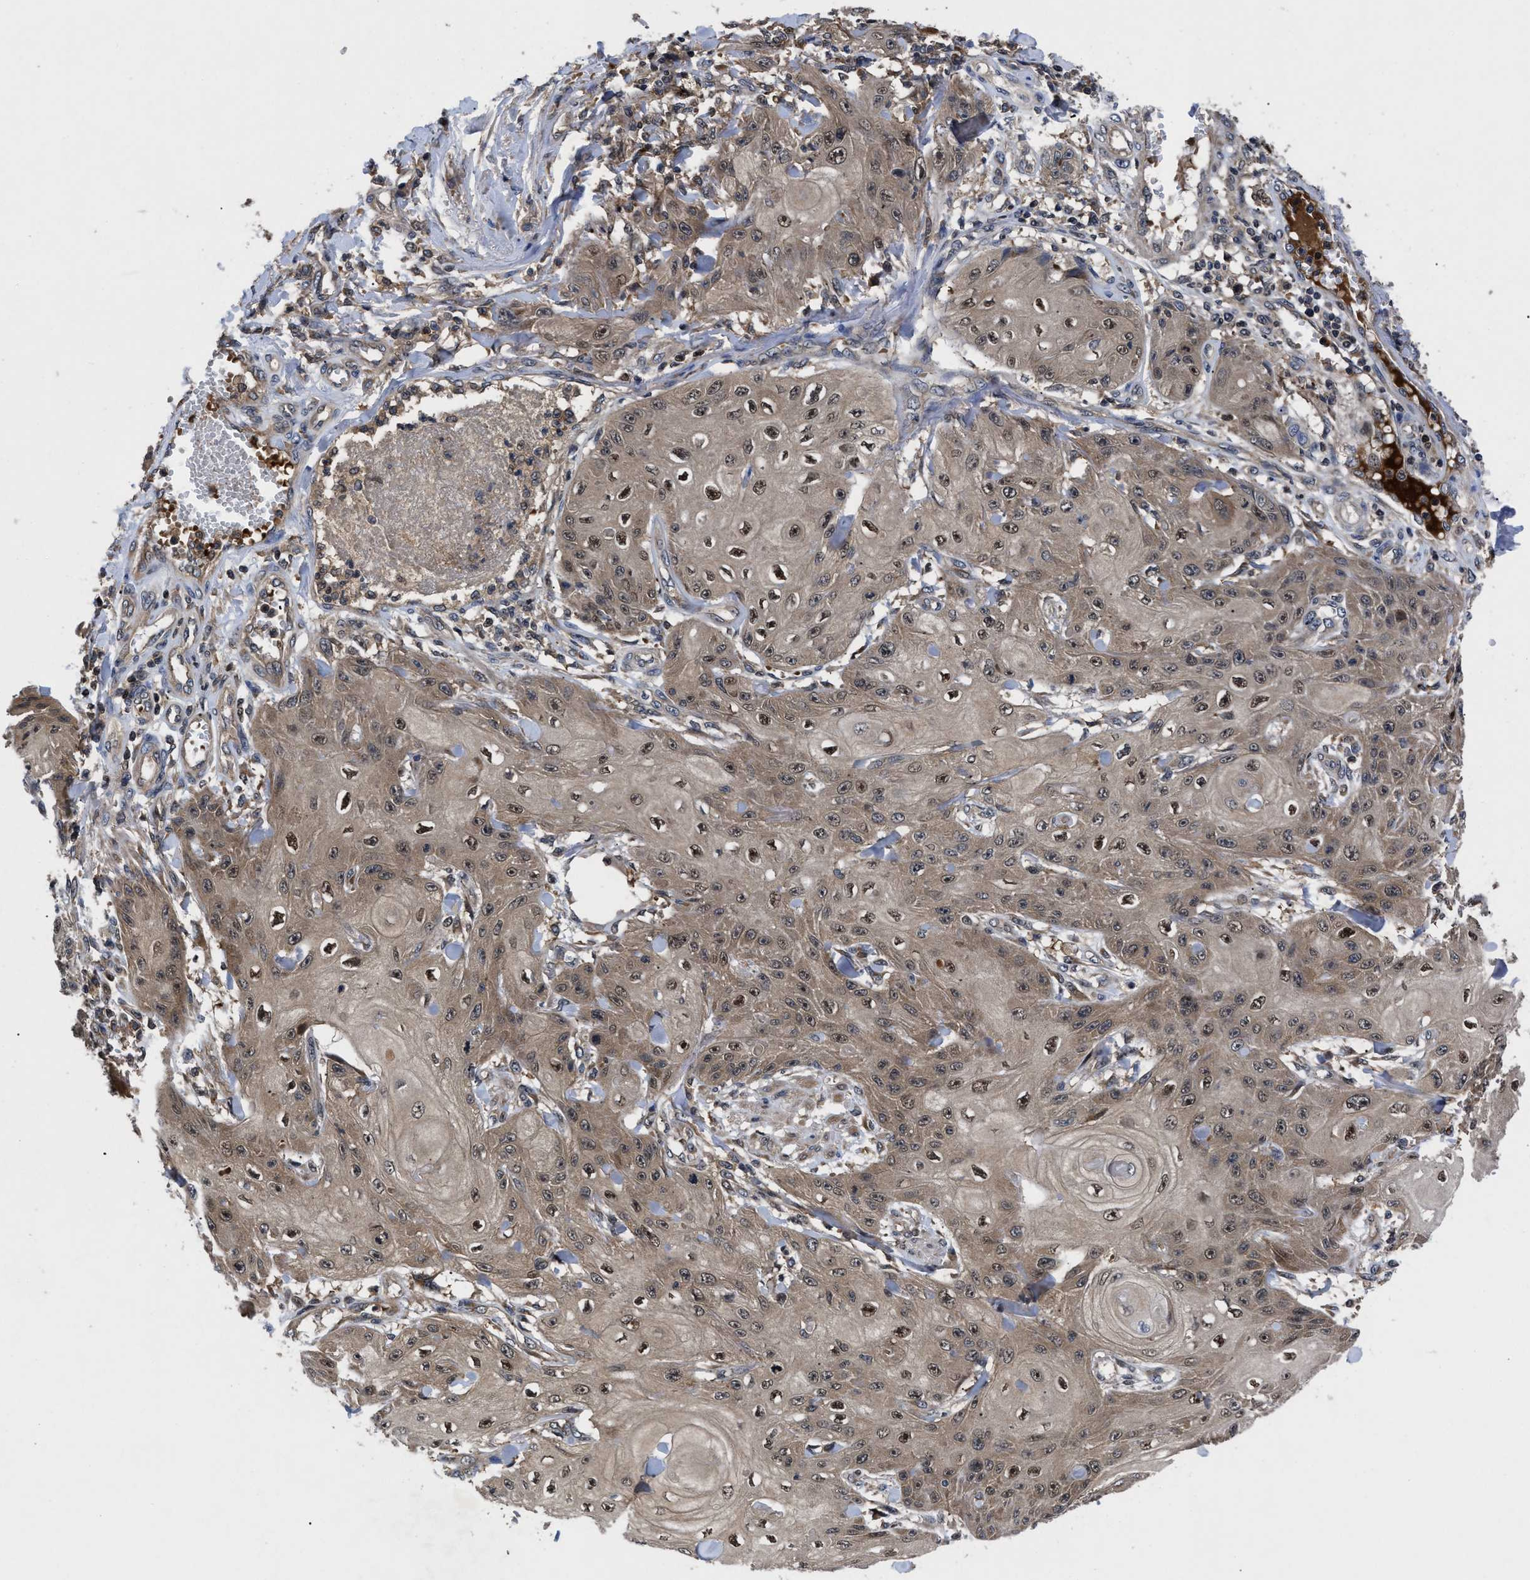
{"staining": {"intensity": "moderate", "quantity": ">75%", "location": "cytoplasmic/membranous,nuclear"}, "tissue": "skin cancer", "cell_type": "Tumor cells", "image_type": "cancer", "snomed": [{"axis": "morphology", "description": "Squamous cell carcinoma, NOS"}, {"axis": "topography", "description": "Skin"}], "caption": "IHC (DAB) staining of human skin cancer (squamous cell carcinoma) reveals moderate cytoplasmic/membranous and nuclear protein staining in about >75% of tumor cells. (Stains: DAB (3,3'-diaminobenzidine) in brown, nuclei in blue, Microscopy: brightfield microscopy at high magnification).", "gene": "FAM200A", "patient": {"sex": "male", "age": 74}}